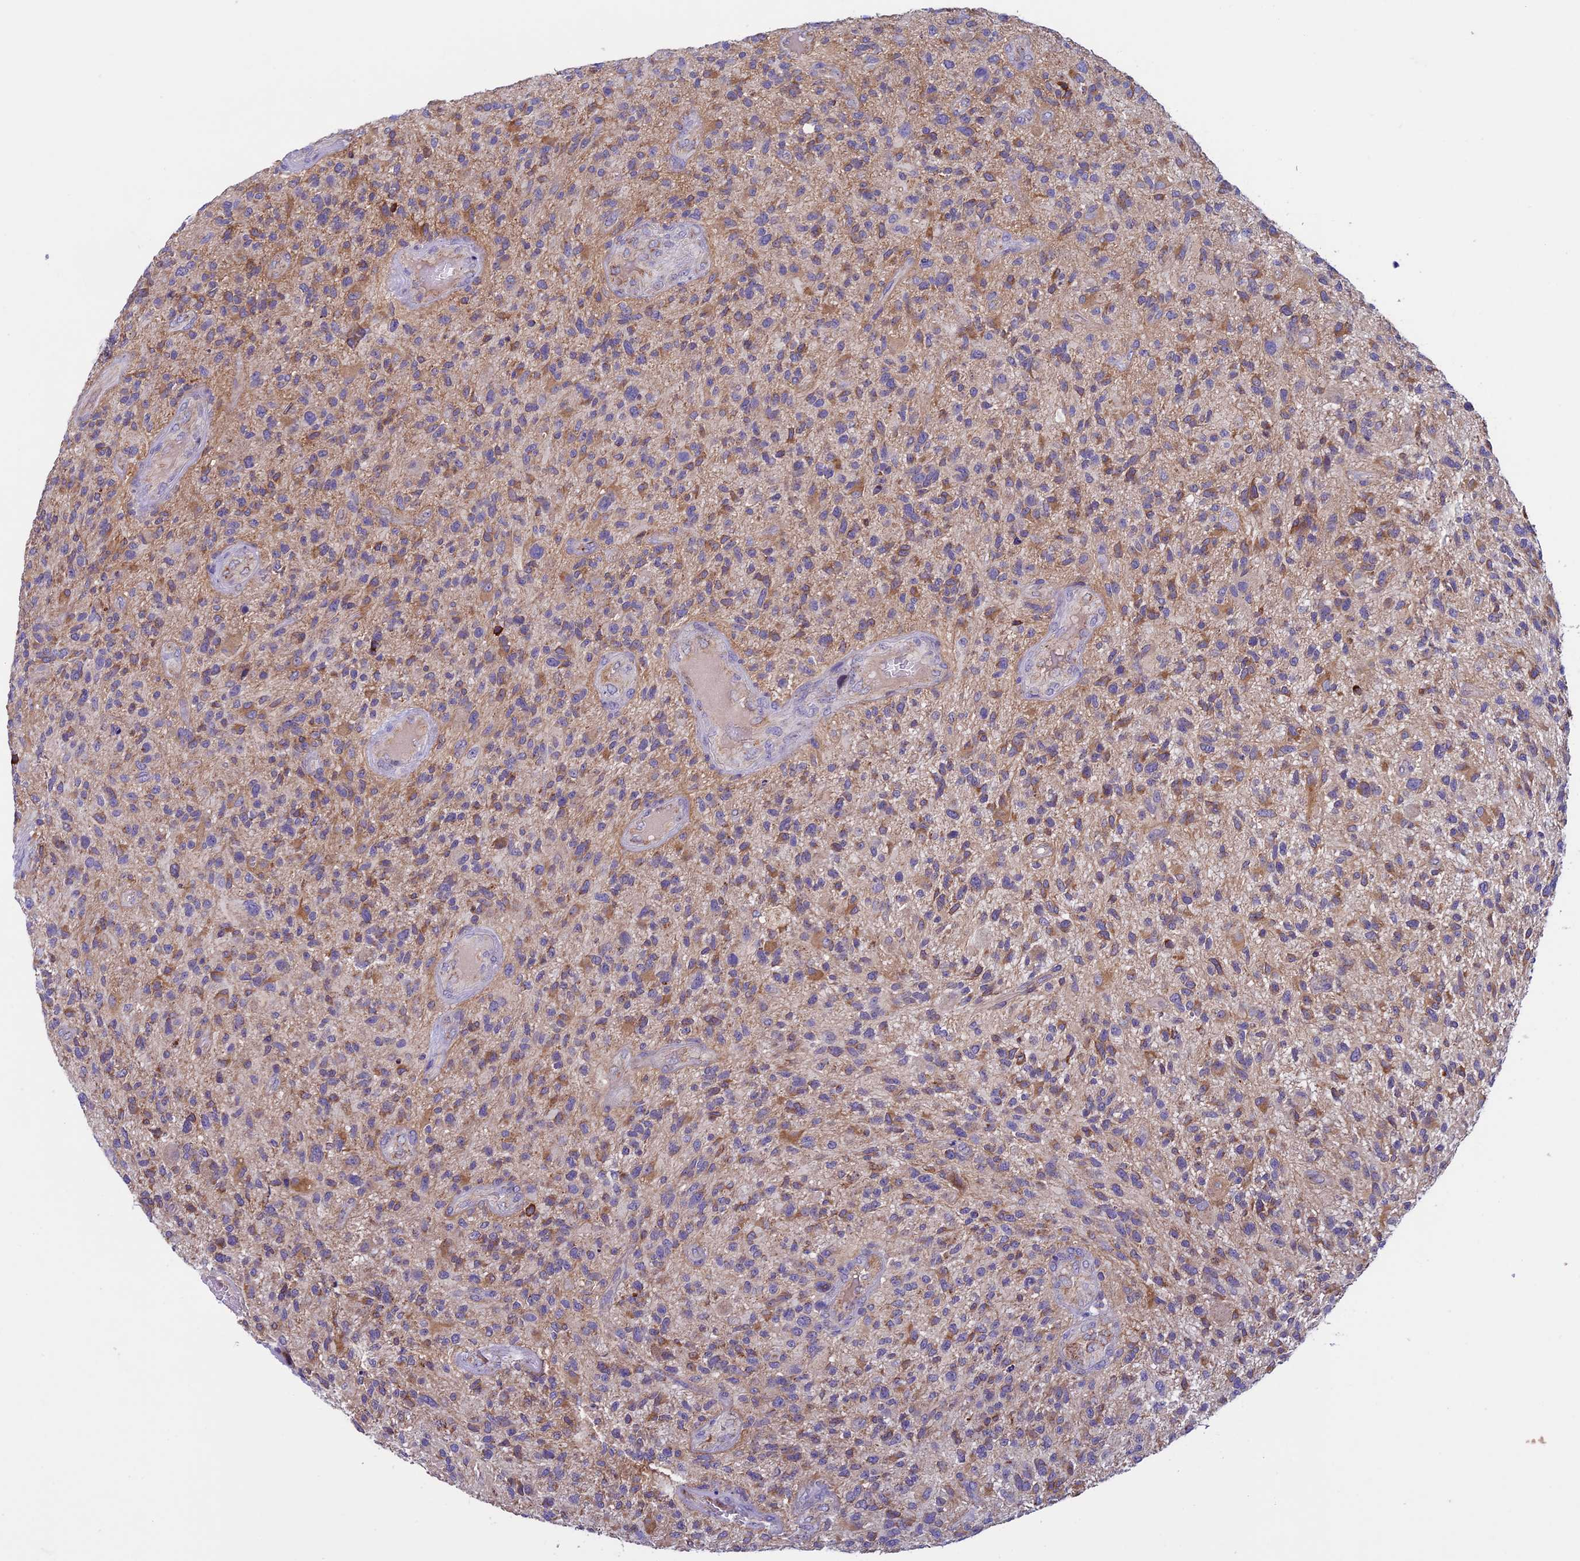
{"staining": {"intensity": "moderate", "quantity": "25%-75%", "location": "cytoplasmic/membranous"}, "tissue": "glioma", "cell_type": "Tumor cells", "image_type": "cancer", "snomed": [{"axis": "morphology", "description": "Glioma, malignant, High grade"}, {"axis": "topography", "description": "Brain"}], "caption": "Protein staining displays moderate cytoplasmic/membranous positivity in about 25%-75% of tumor cells in high-grade glioma (malignant).", "gene": "MFSD12", "patient": {"sex": "male", "age": 47}}